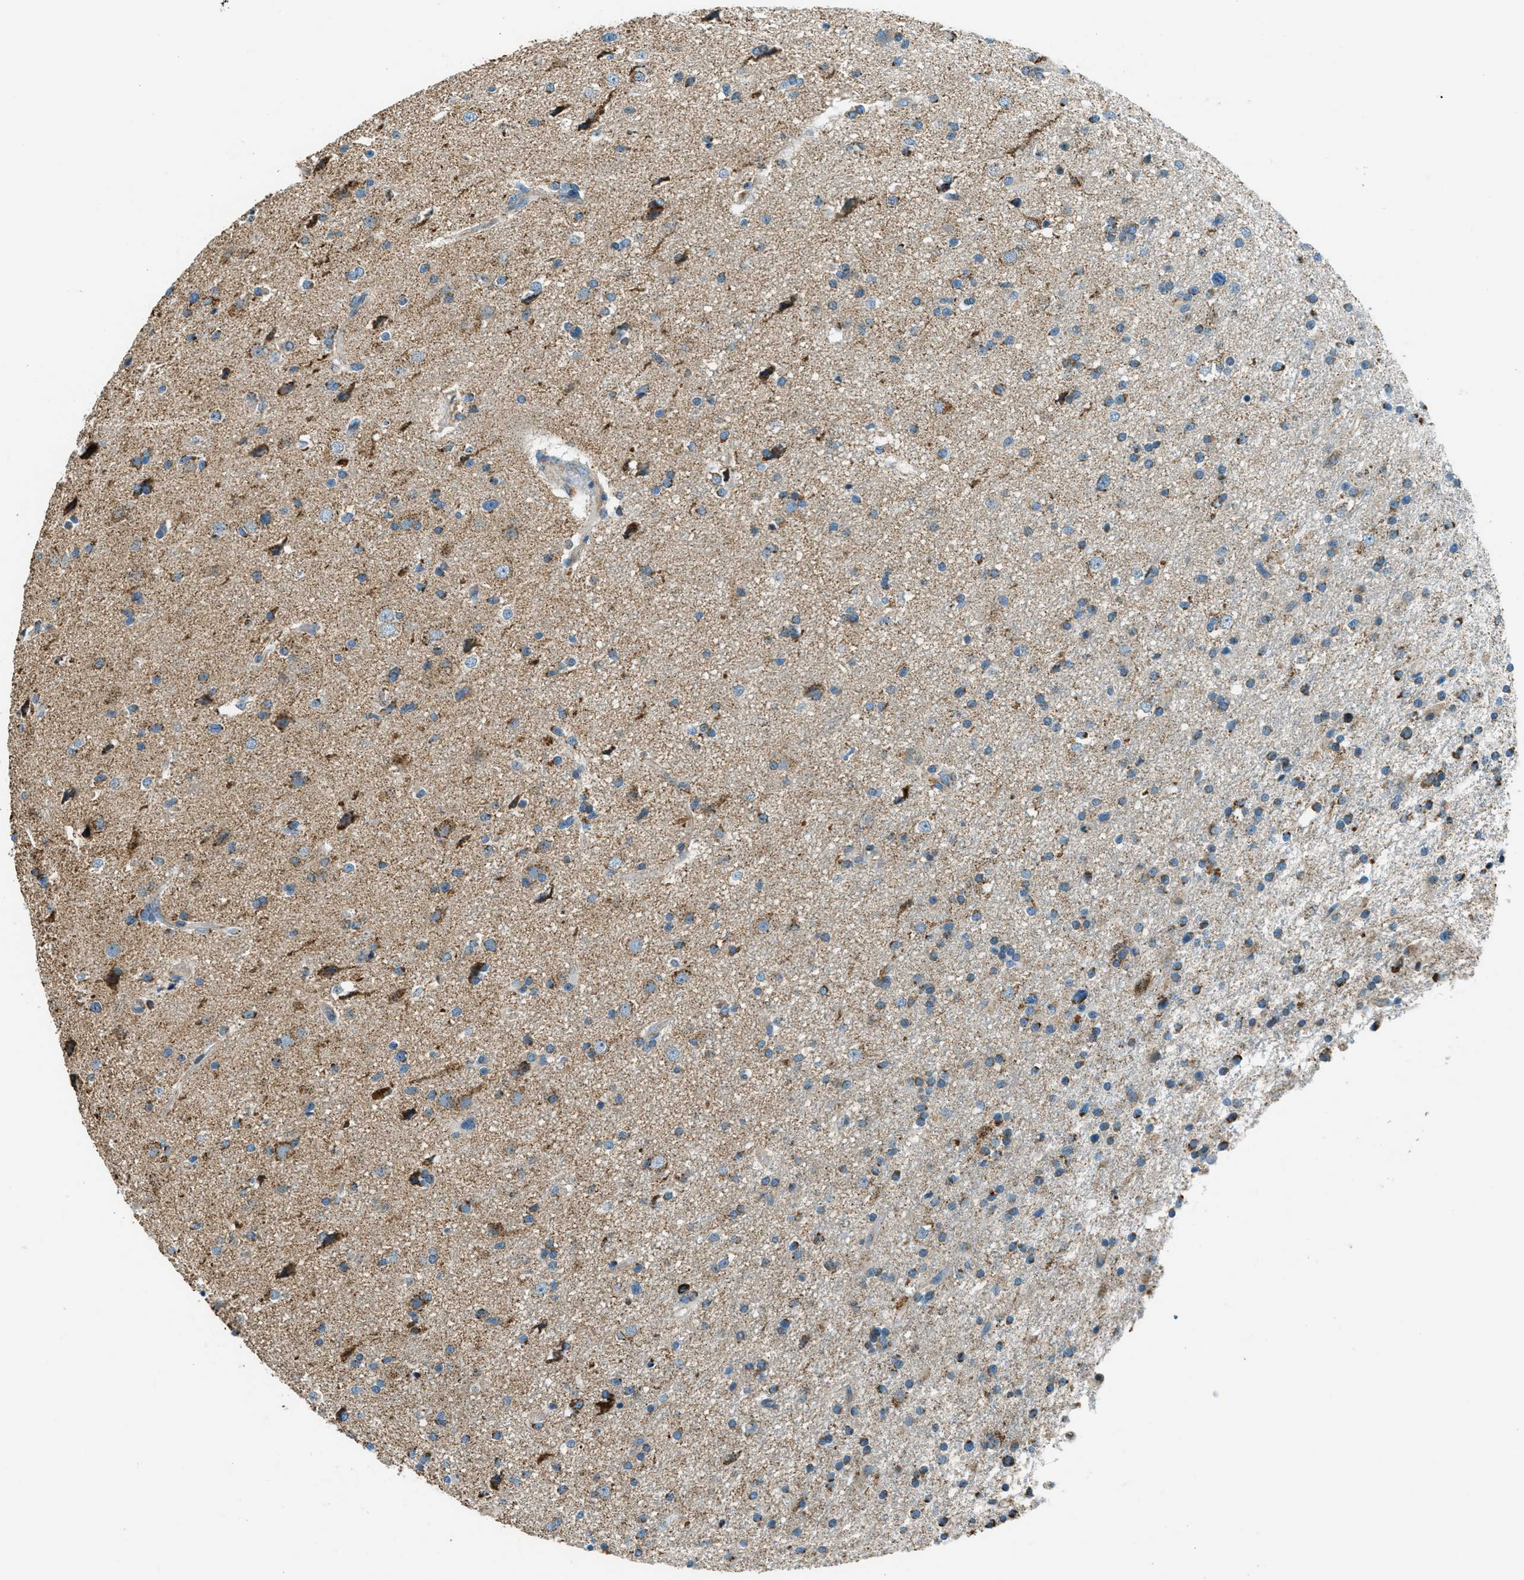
{"staining": {"intensity": "moderate", "quantity": ">75%", "location": "cytoplasmic/membranous"}, "tissue": "glioma", "cell_type": "Tumor cells", "image_type": "cancer", "snomed": [{"axis": "morphology", "description": "Glioma, malignant, High grade"}, {"axis": "topography", "description": "Brain"}], "caption": "Protein expression analysis of human glioma reveals moderate cytoplasmic/membranous expression in approximately >75% of tumor cells.", "gene": "CHST15", "patient": {"sex": "male", "age": 33}}